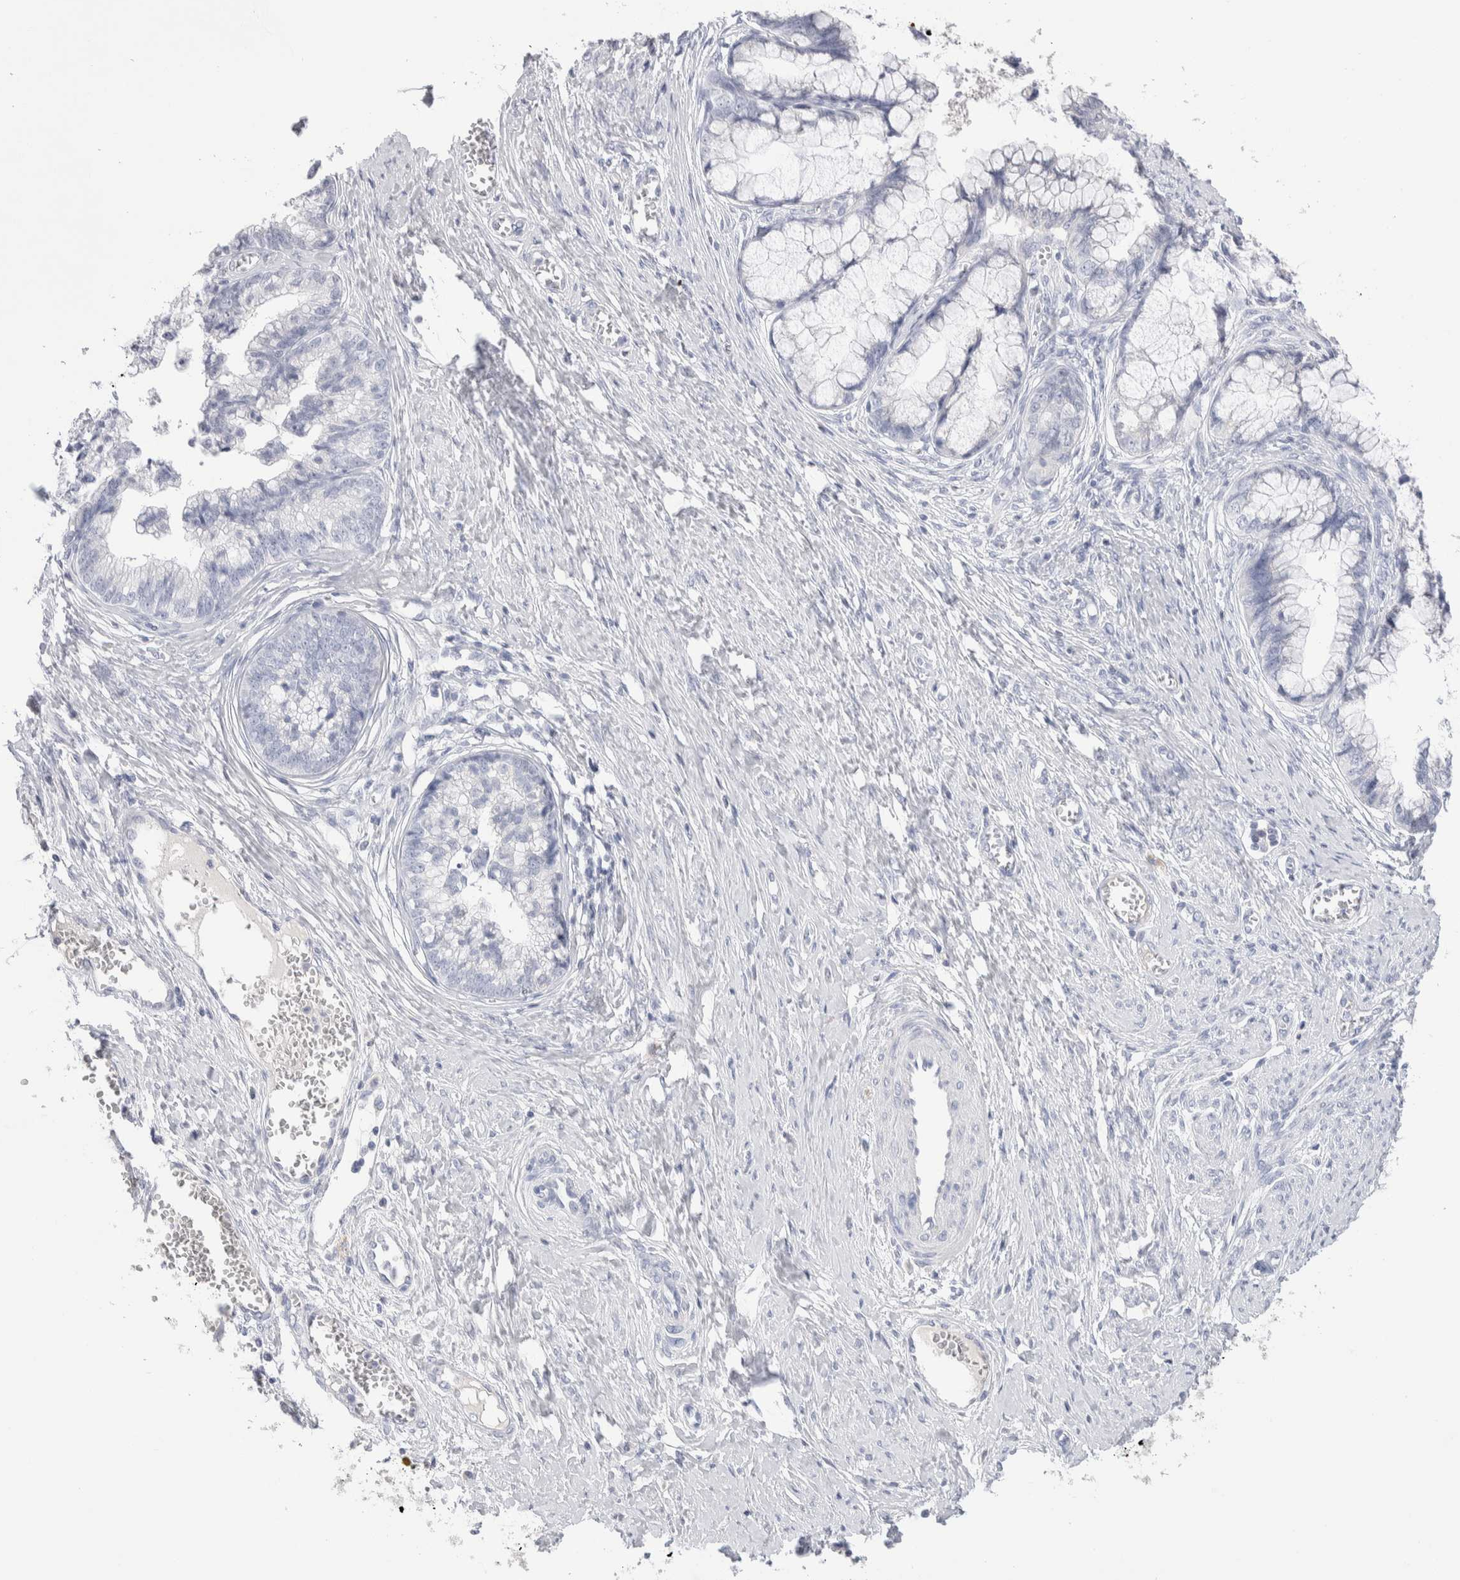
{"staining": {"intensity": "negative", "quantity": "none", "location": "none"}, "tissue": "cervical cancer", "cell_type": "Tumor cells", "image_type": "cancer", "snomed": [{"axis": "morphology", "description": "Adenocarcinoma, NOS"}, {"axis": "topography", "description": "Cervix"}], "caption": "A high-resolution histopathology image shows immunohistochemistry staining of cervical cancer (adenocarcinoma), which demonstrates no significant staining in tumor cells. The staining is performed using DAB brown chromogen with nuclei counter-stained in using hematoxylin.", "gene": "GDA", "patient": {"sex": "female", "age": 44}}